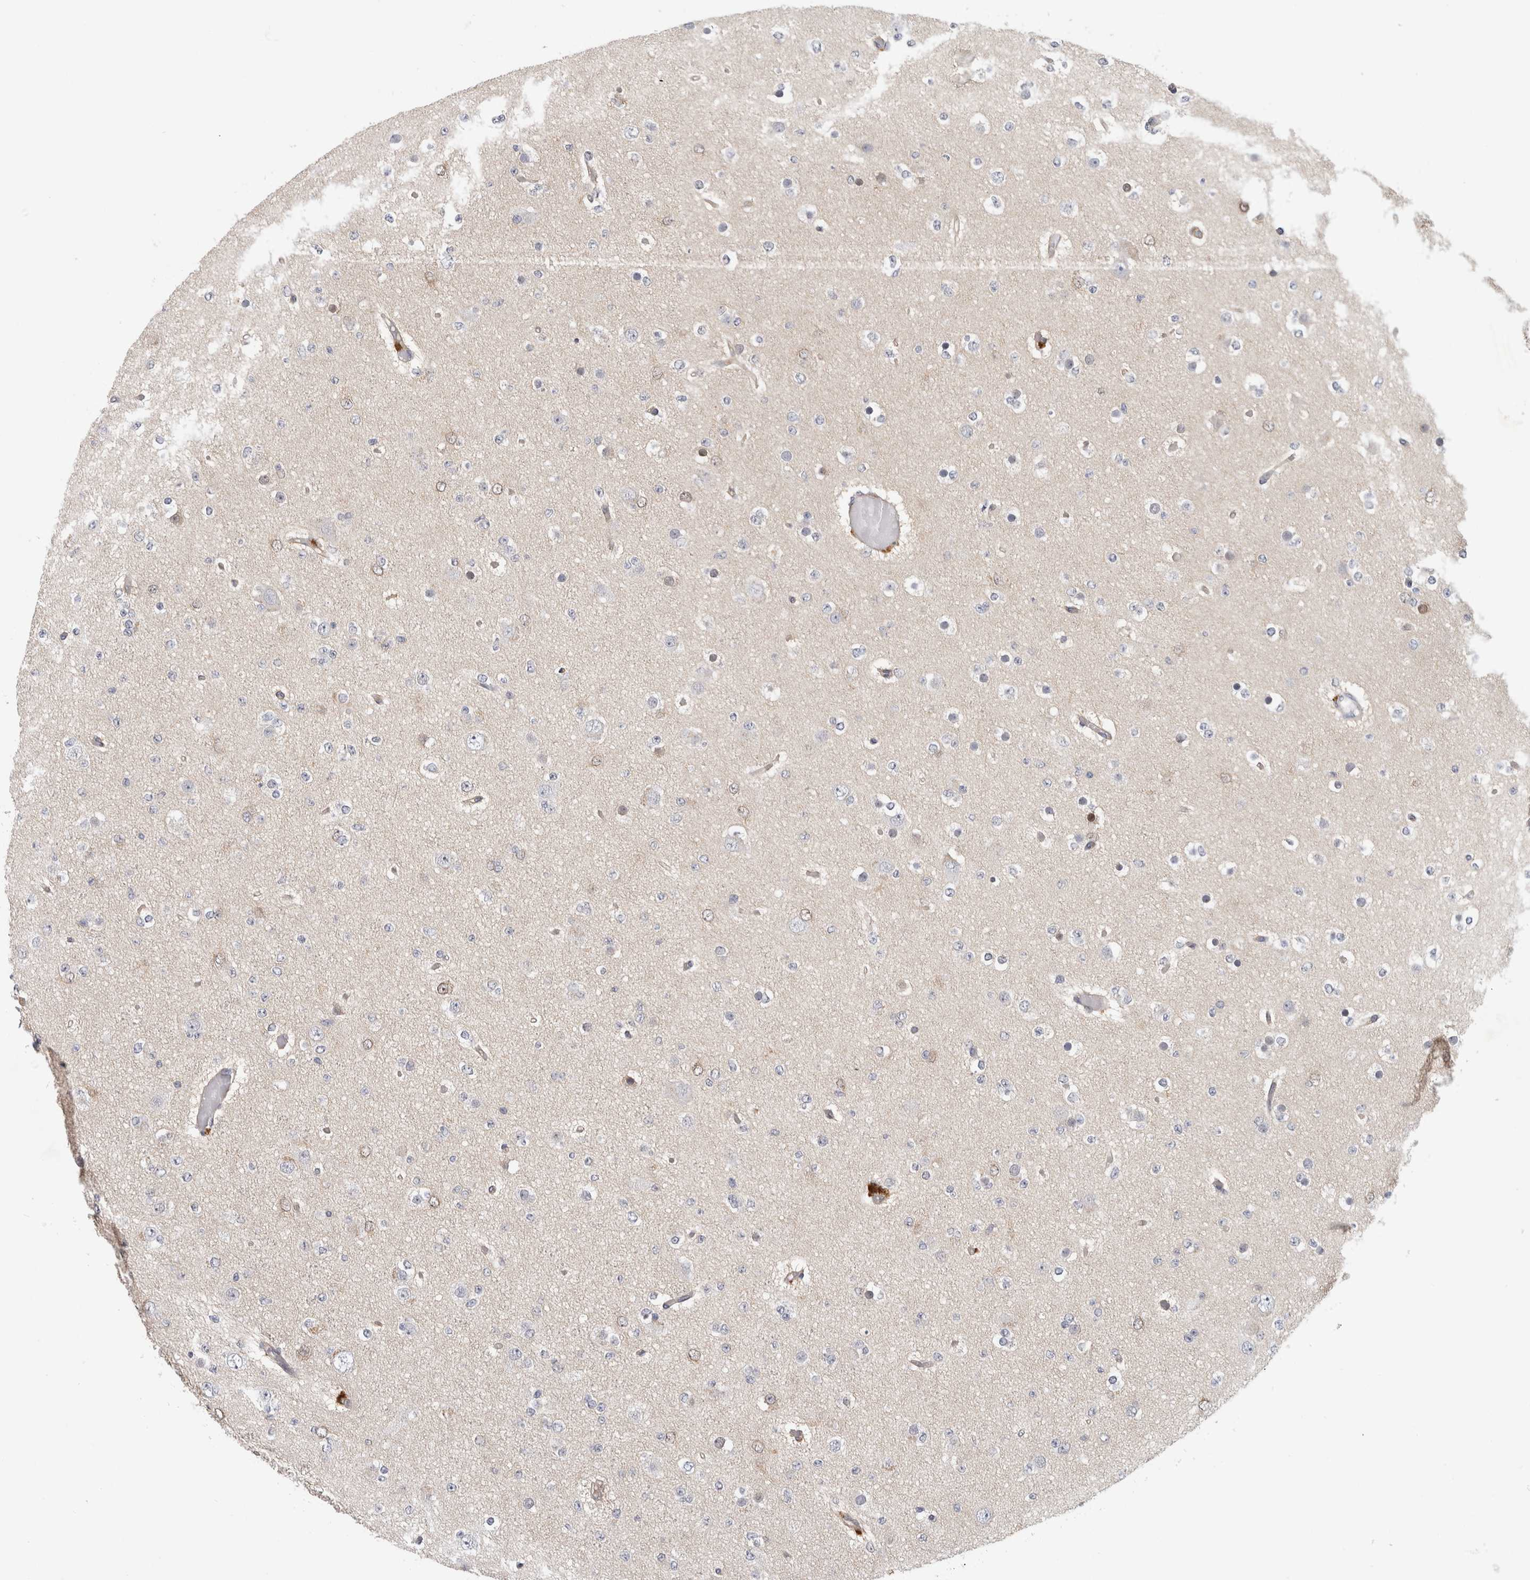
{"staining": {"intensity": "negative", "quantity": "none", "location": "none"}, "tissue": "glioma", "cell_type": "Tumor cells", "image_type": "cancer", "snomed": [{"axis": "morphology", "description": "Glioma, malignant, Low grade"}, {"axis": "topography", "description": "Brain"}], "caption": "This is an immunohistochemistry (IHC) image of human glioma. There is no expression in tumor cells.", "gene": "PGM1", "patient": {"sex": "female", "age": 22}}